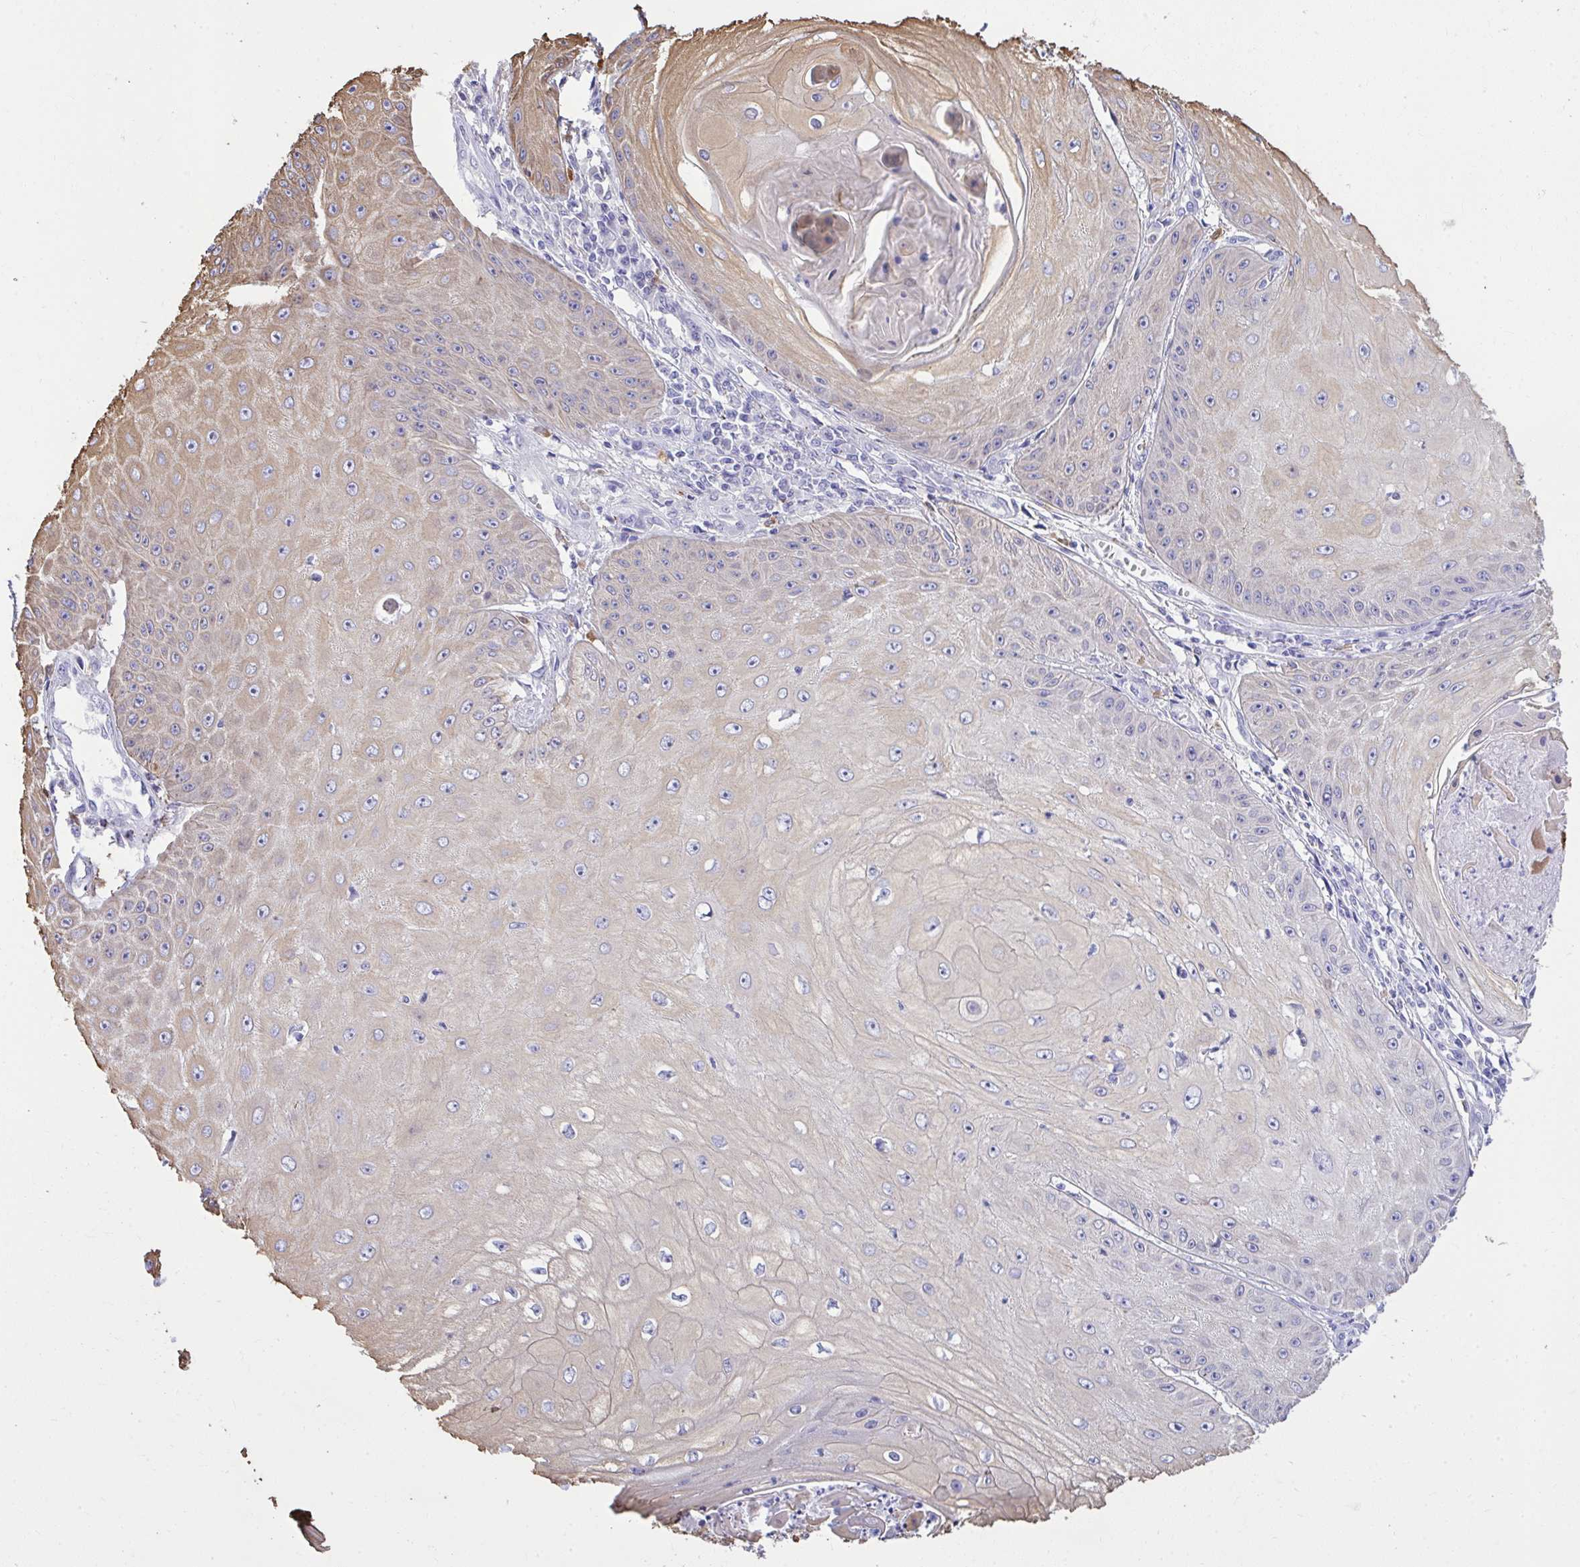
{"staining": {"intensity": "moderate", "quantity": "25%-75%", "location": "cytoplasmic/membranous"}, "tissue": "skin cancer", "cell_type": "Tumor cells", "image_type": "cancer", "snomed": [{"axis": "morphology", "description": "Squamous cell carcinoma, NOS"}, {"axis": "topography", "description": "Skin"}], "caption": "This histopathology image displays immunohistochemistry (IHC) staining of human skin cancer, with medium moderate cytoplasmic/membranous expression in about 25%-75% of tumor cells.", "gene": "PSD", "patient": {"sex": "male", "age": 70}}